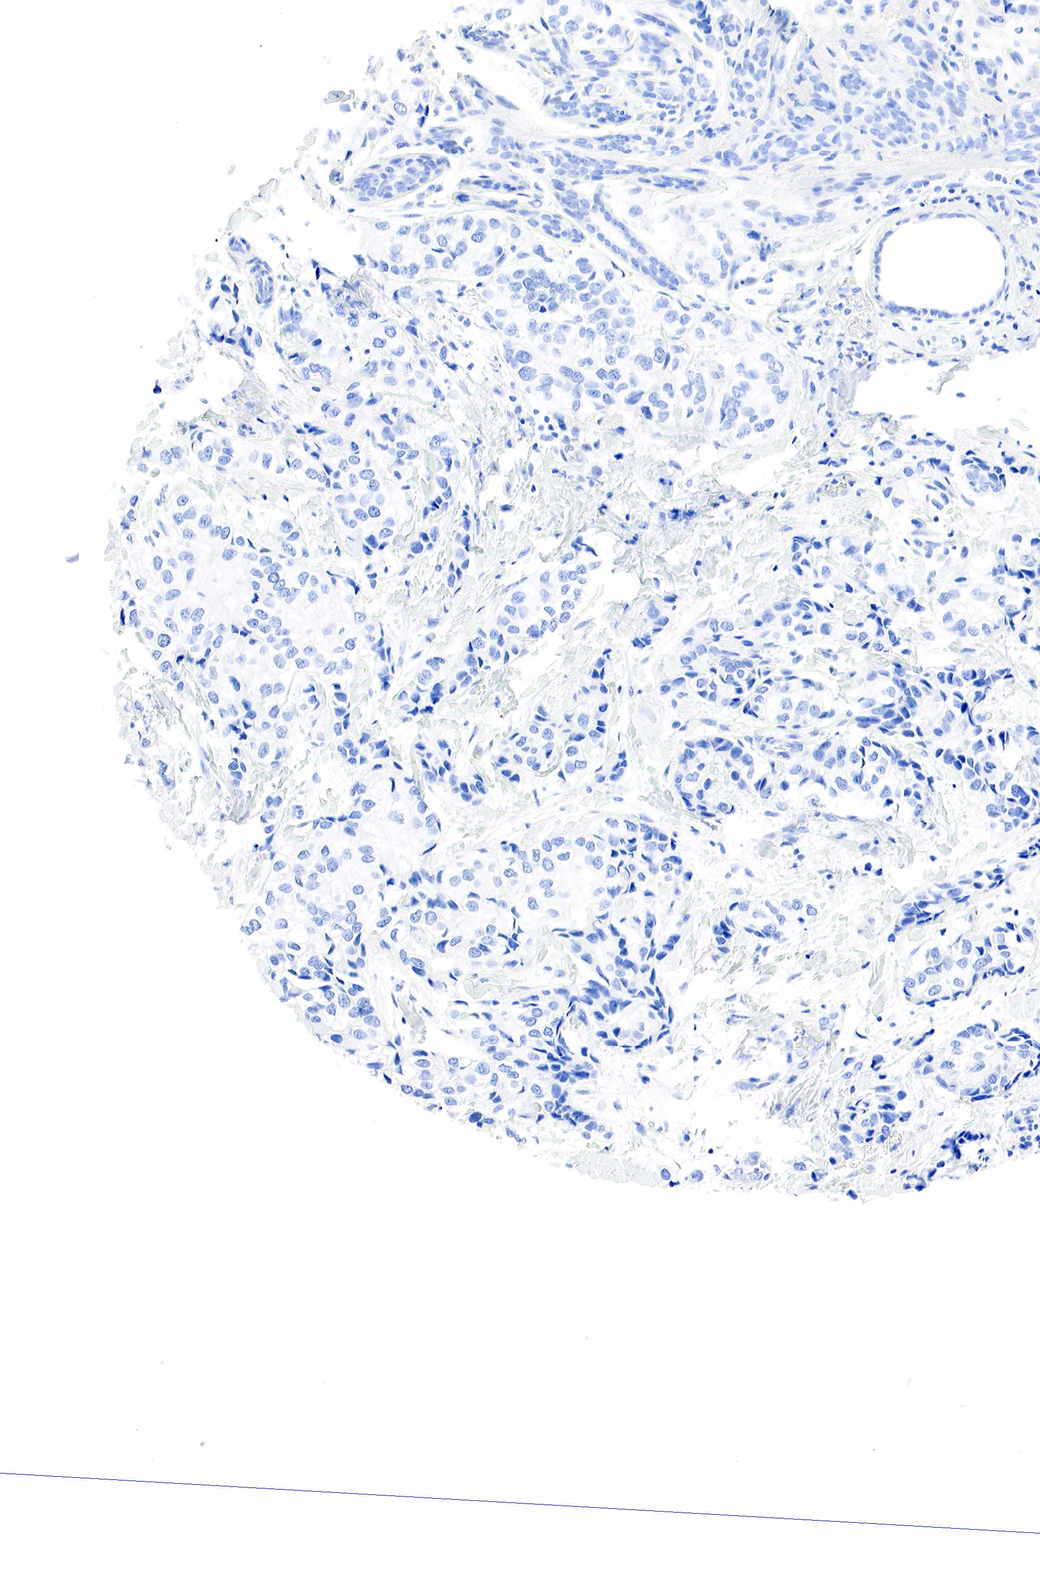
{"staining": {"intensity": "negative", "quantity": "none", "location": "none"}, "tissue": "breast cancer", "cell_type": "Tumor cells", "image_type": "cancer", "snomed": [{"axis": "morphology", "description": "Duct carcinoma"}, {"axis": "topography", "description": "Breast"}], "caption": "Immunohistochemistry (IHC) image of human breast cancer (invasive ductal carcinoma) stained for a protein (brown), which reveals no expression in tumor cells.", "gene": "PTH", "patient": {"sex": "female", "age": 68}}